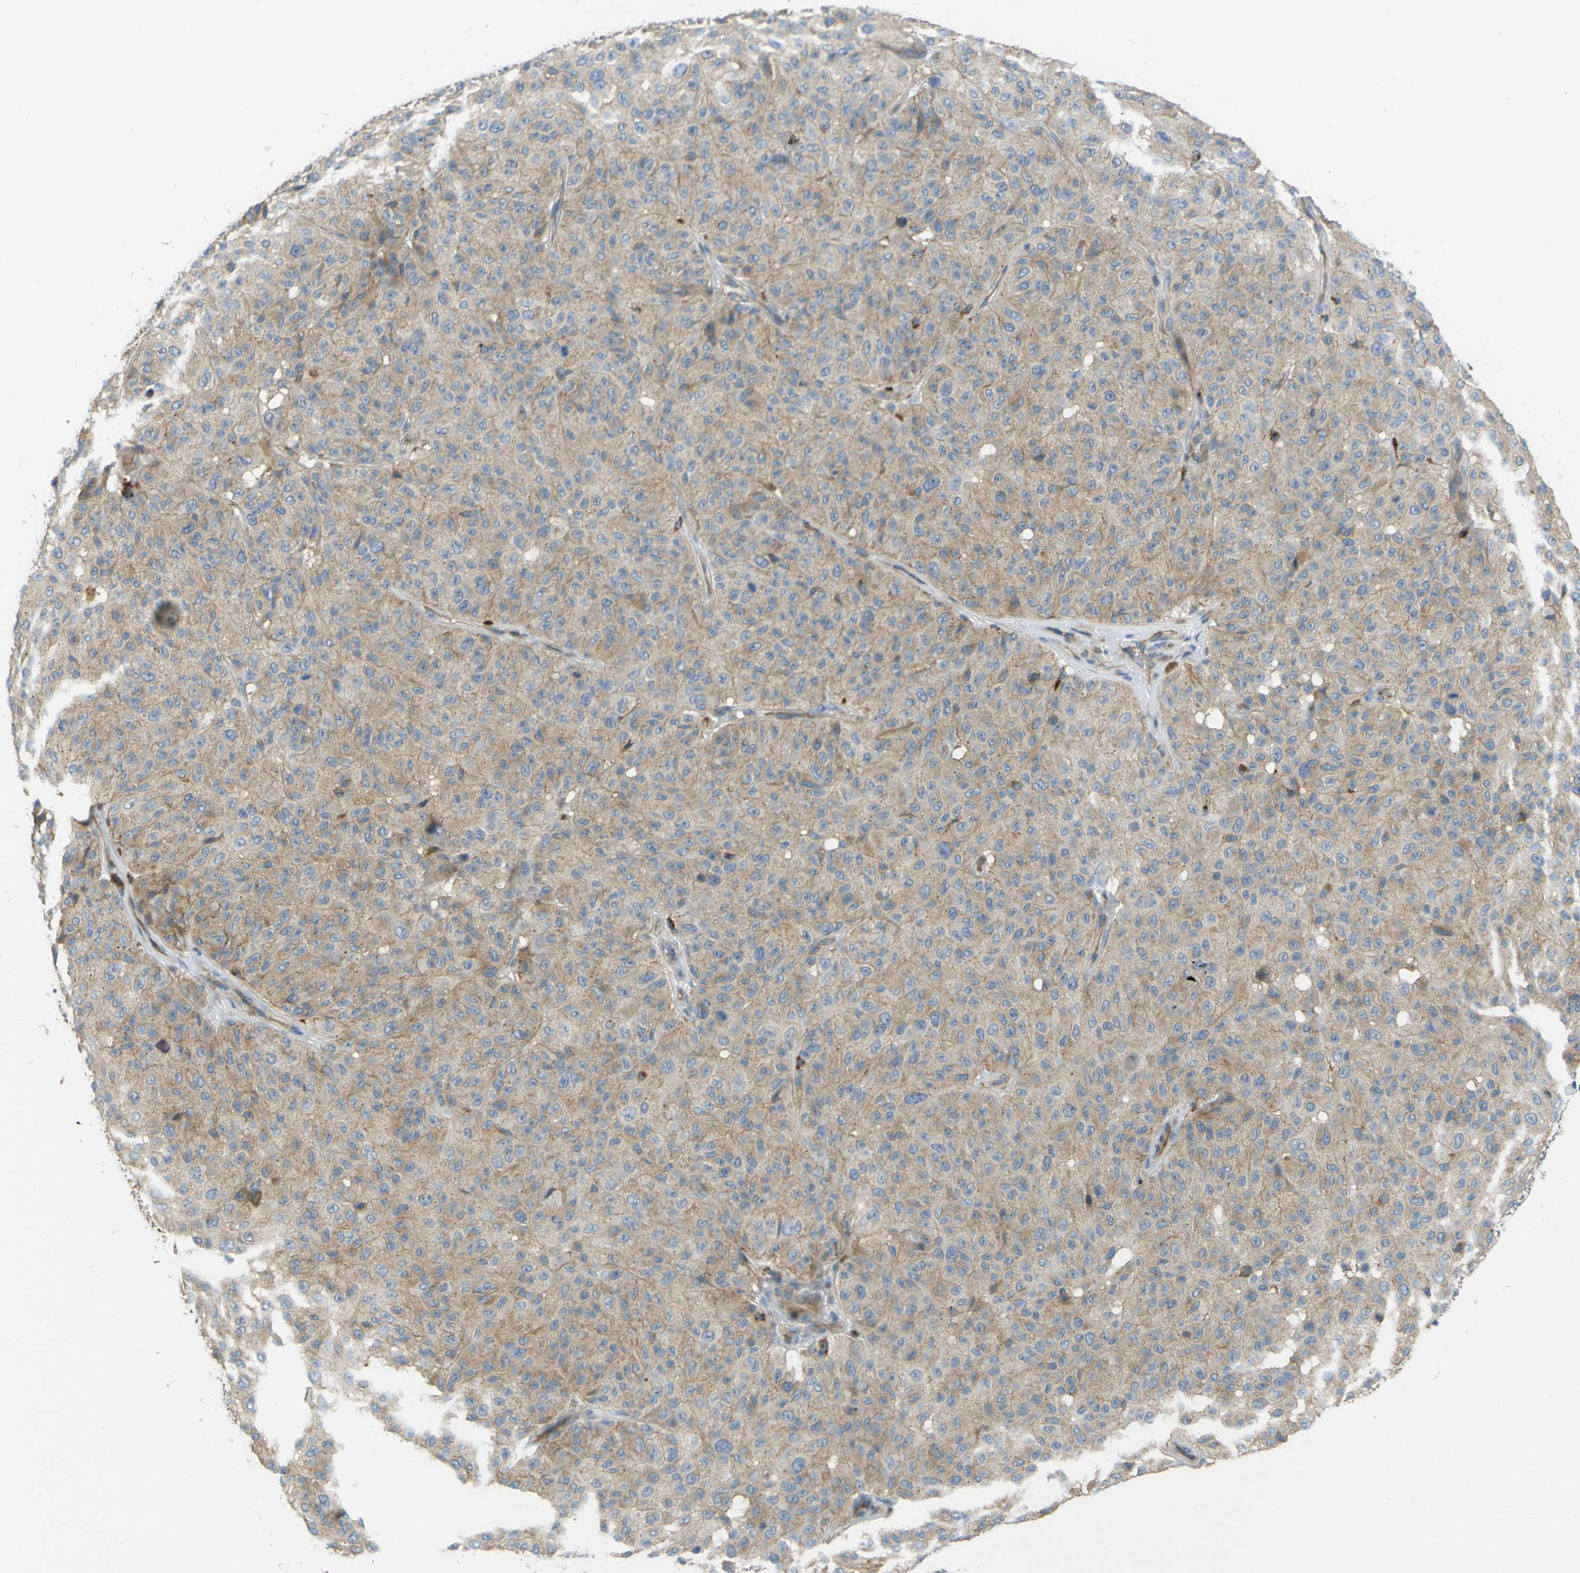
{"staining": {"intensity": "moderate", "quantity": ">75%", "location": "cytoplasmic/membranous"}, "tissue": "melanoma", "cell_type": "Tumor cells", "image_type": "cancer", "snomed": [{"axis": "morphology", "description": "Malignant melanoma, NOS"}, {"axis": "topography", "description": "Skin"}], "caption": "Immunohistochemistry (IHC) (DAB) staining of human melanoma exhibits moderate cytoplasmic/membranous protein expression in approximately >75% of tumor cells.", "gene": "SYPL1", "patient": {"sex": "female", "age": 46}}